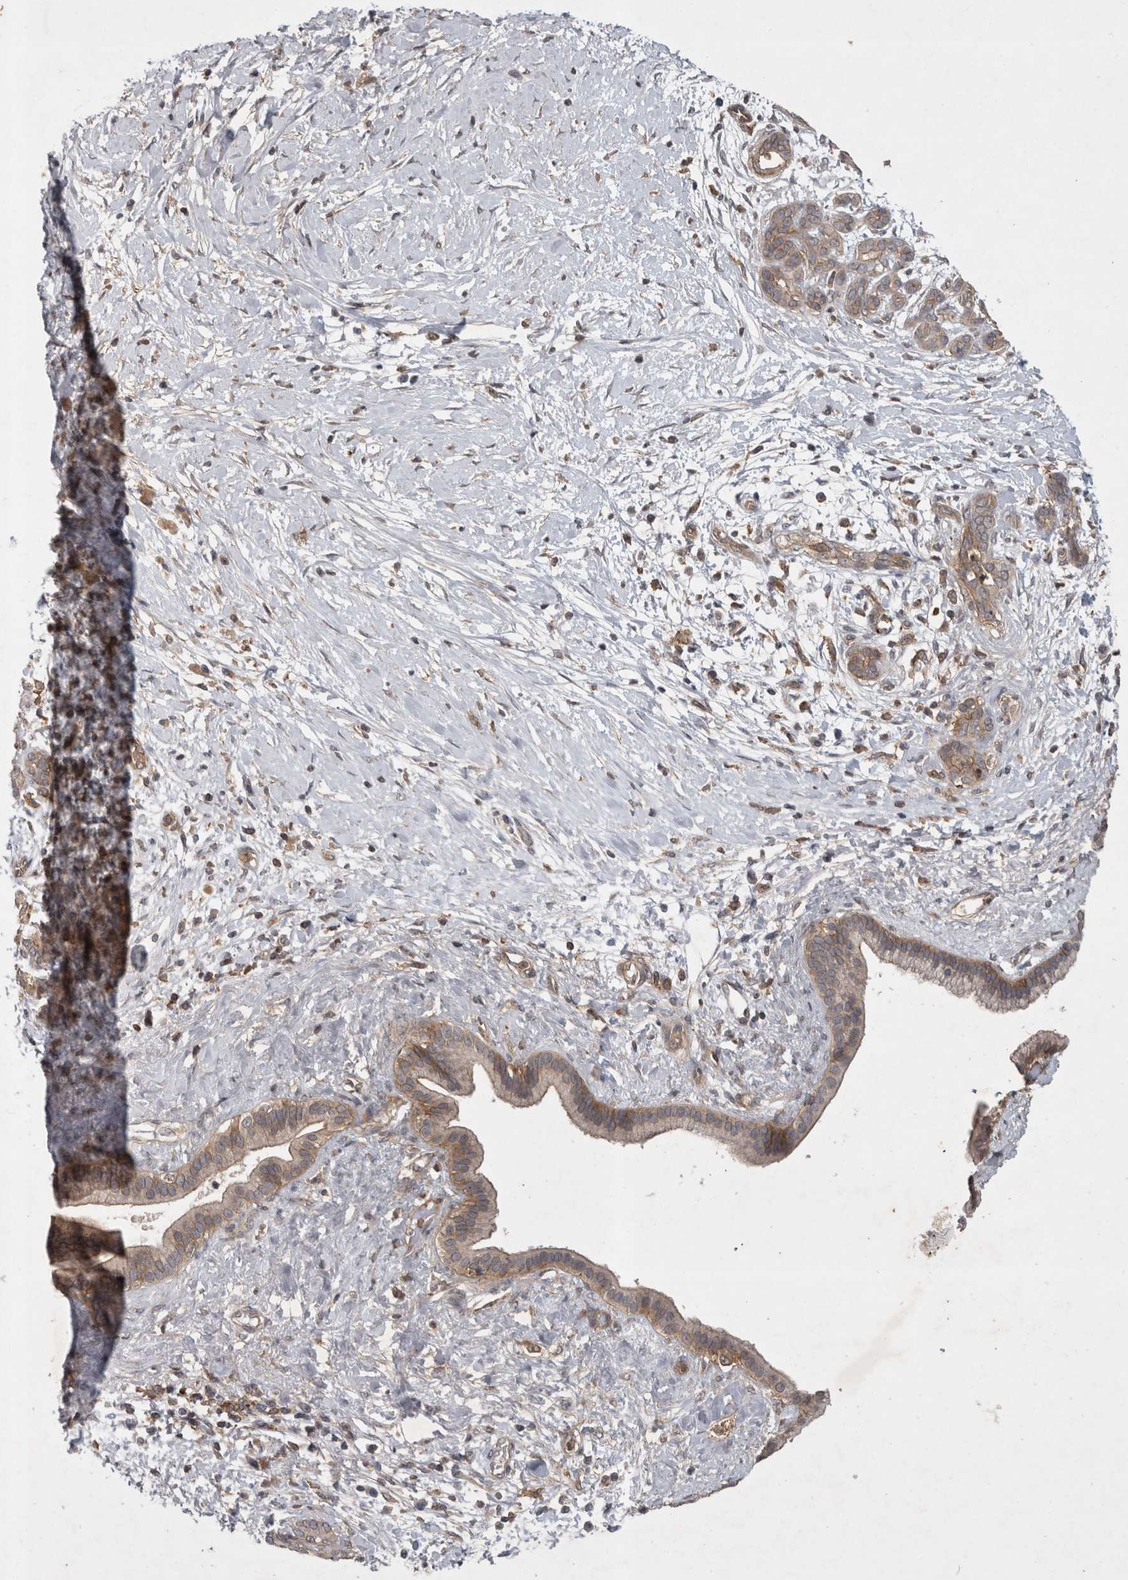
{"staining": {"intensity": "weak", "quantity": "25%-75%", "location": "cytoplasmic/membranous"}, "tissue": "pancreatic cancer", "cell_type": "Tumor cells", "image_type": "cancer", "snomed": [{"axis": "morphology", "description": "Adenocarcinoma, NOS"}, {"axis": "topography", "description": "Pancreas"}], "caption": "Pancreatic adenocarcinoma stained for a protein displays weak cytoplasmic/membranous positivity in tumor cells. Ihc stains the protein in brown and the nuclei are stained blue.", "gene": "SPATA48", "patient": {"sex": "male", "age": 58}}